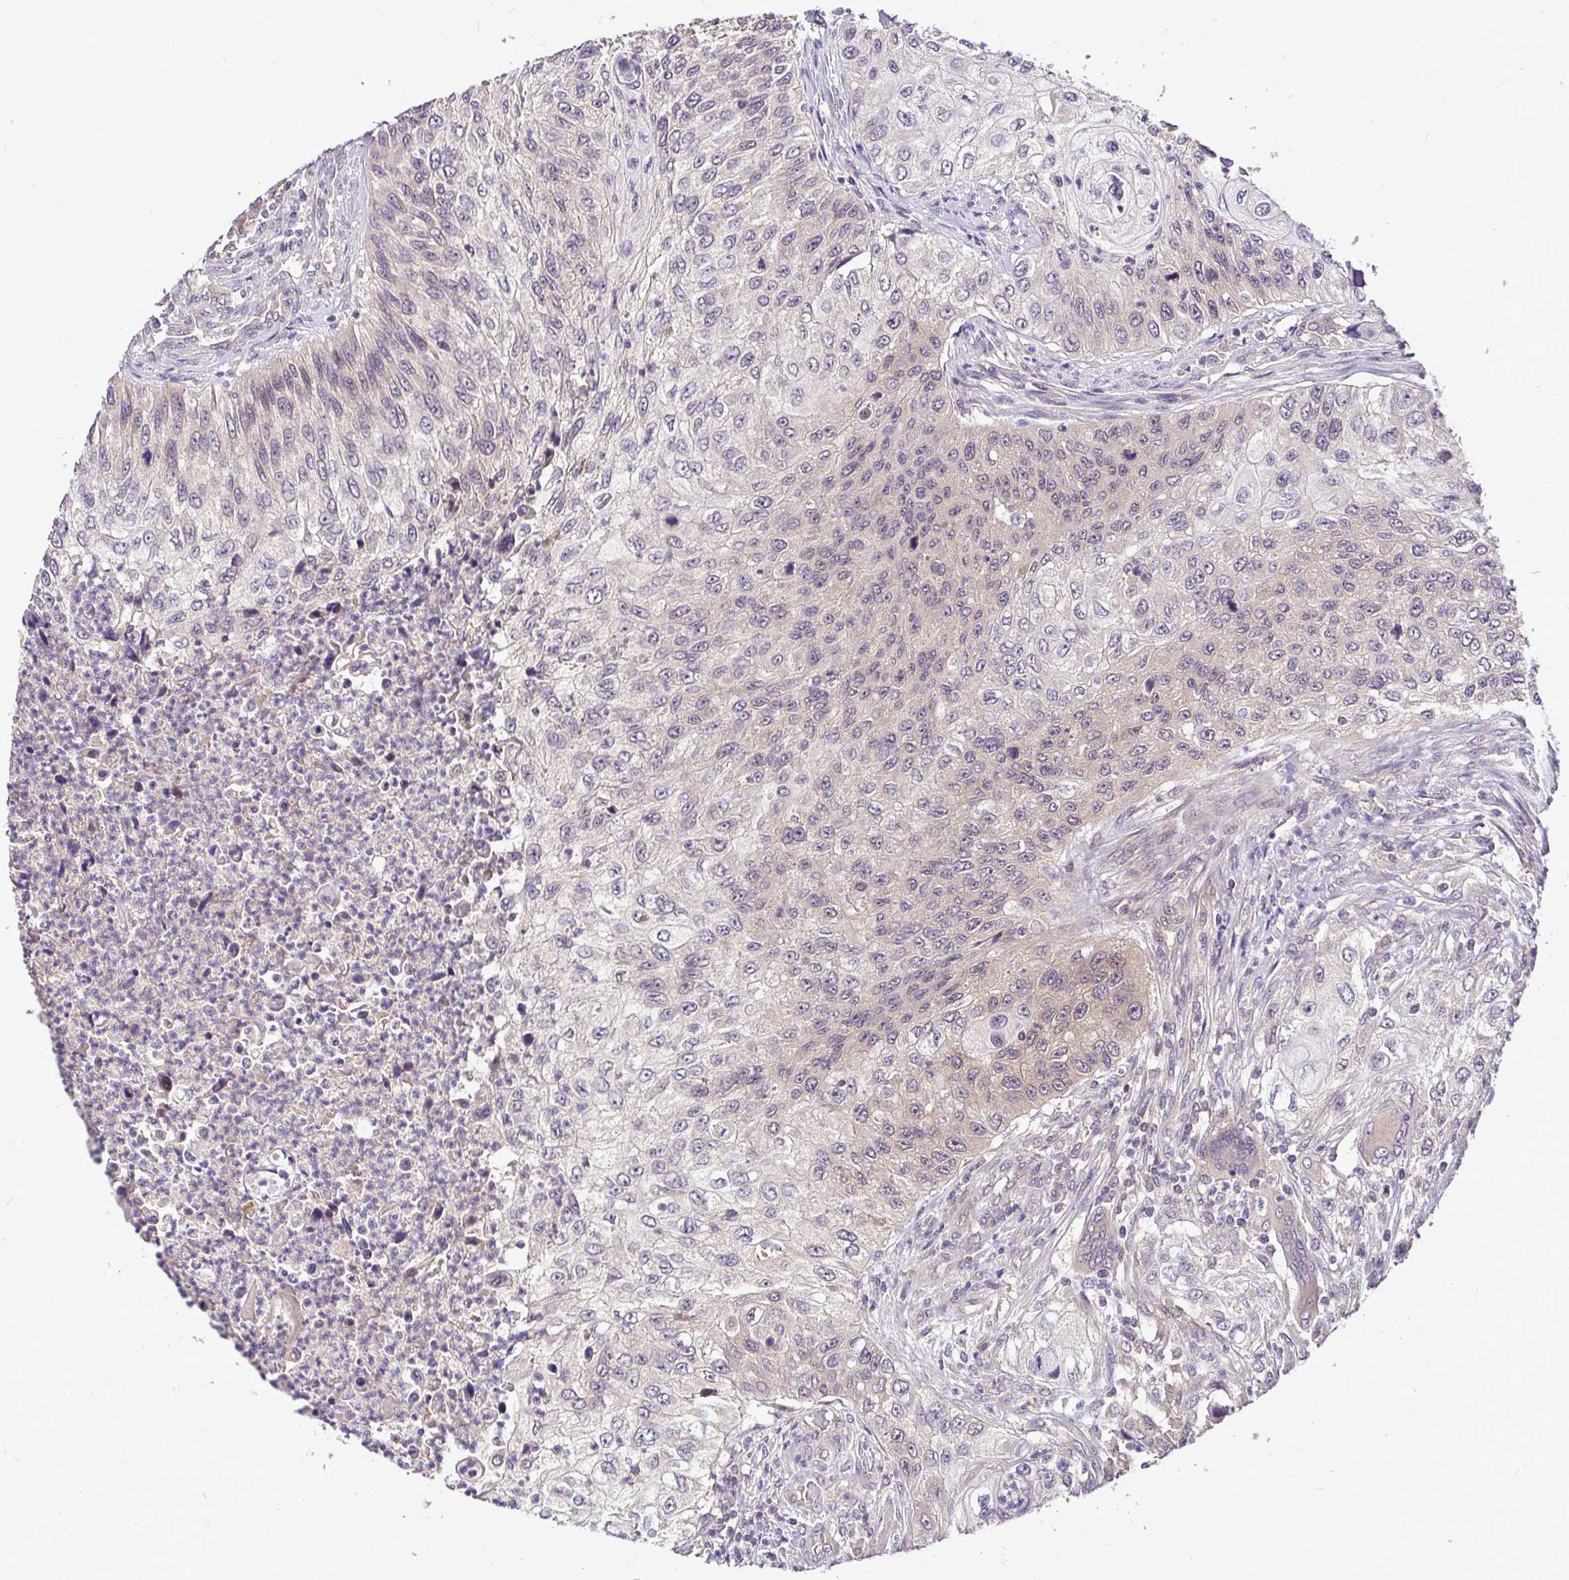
{"staining": {"intensity": "moderate", "quantity": "25%-75%", "location": "cytoplasmic/membranous"}, "tissue": "urothelial cancer", "cell_type": "Tumor cells", "image_type": "cancer", "snomed": [{"axis": "morphology", "description": "Urothelial carcinoma, High grade"}, {"axis": "topography", "description": "Urinary bladder"}], "caption": "High-magnification brightfield microscopy of urothelial cancer stained with DAB (brown) and counterstained with hematoxylin (blue). tumor cells exhibit moderate cytoplasmic/membranous expression is present in about25%-75% of cells.", "gene": "UBE2M", "patient": {"sex": "female", "age": 60}}